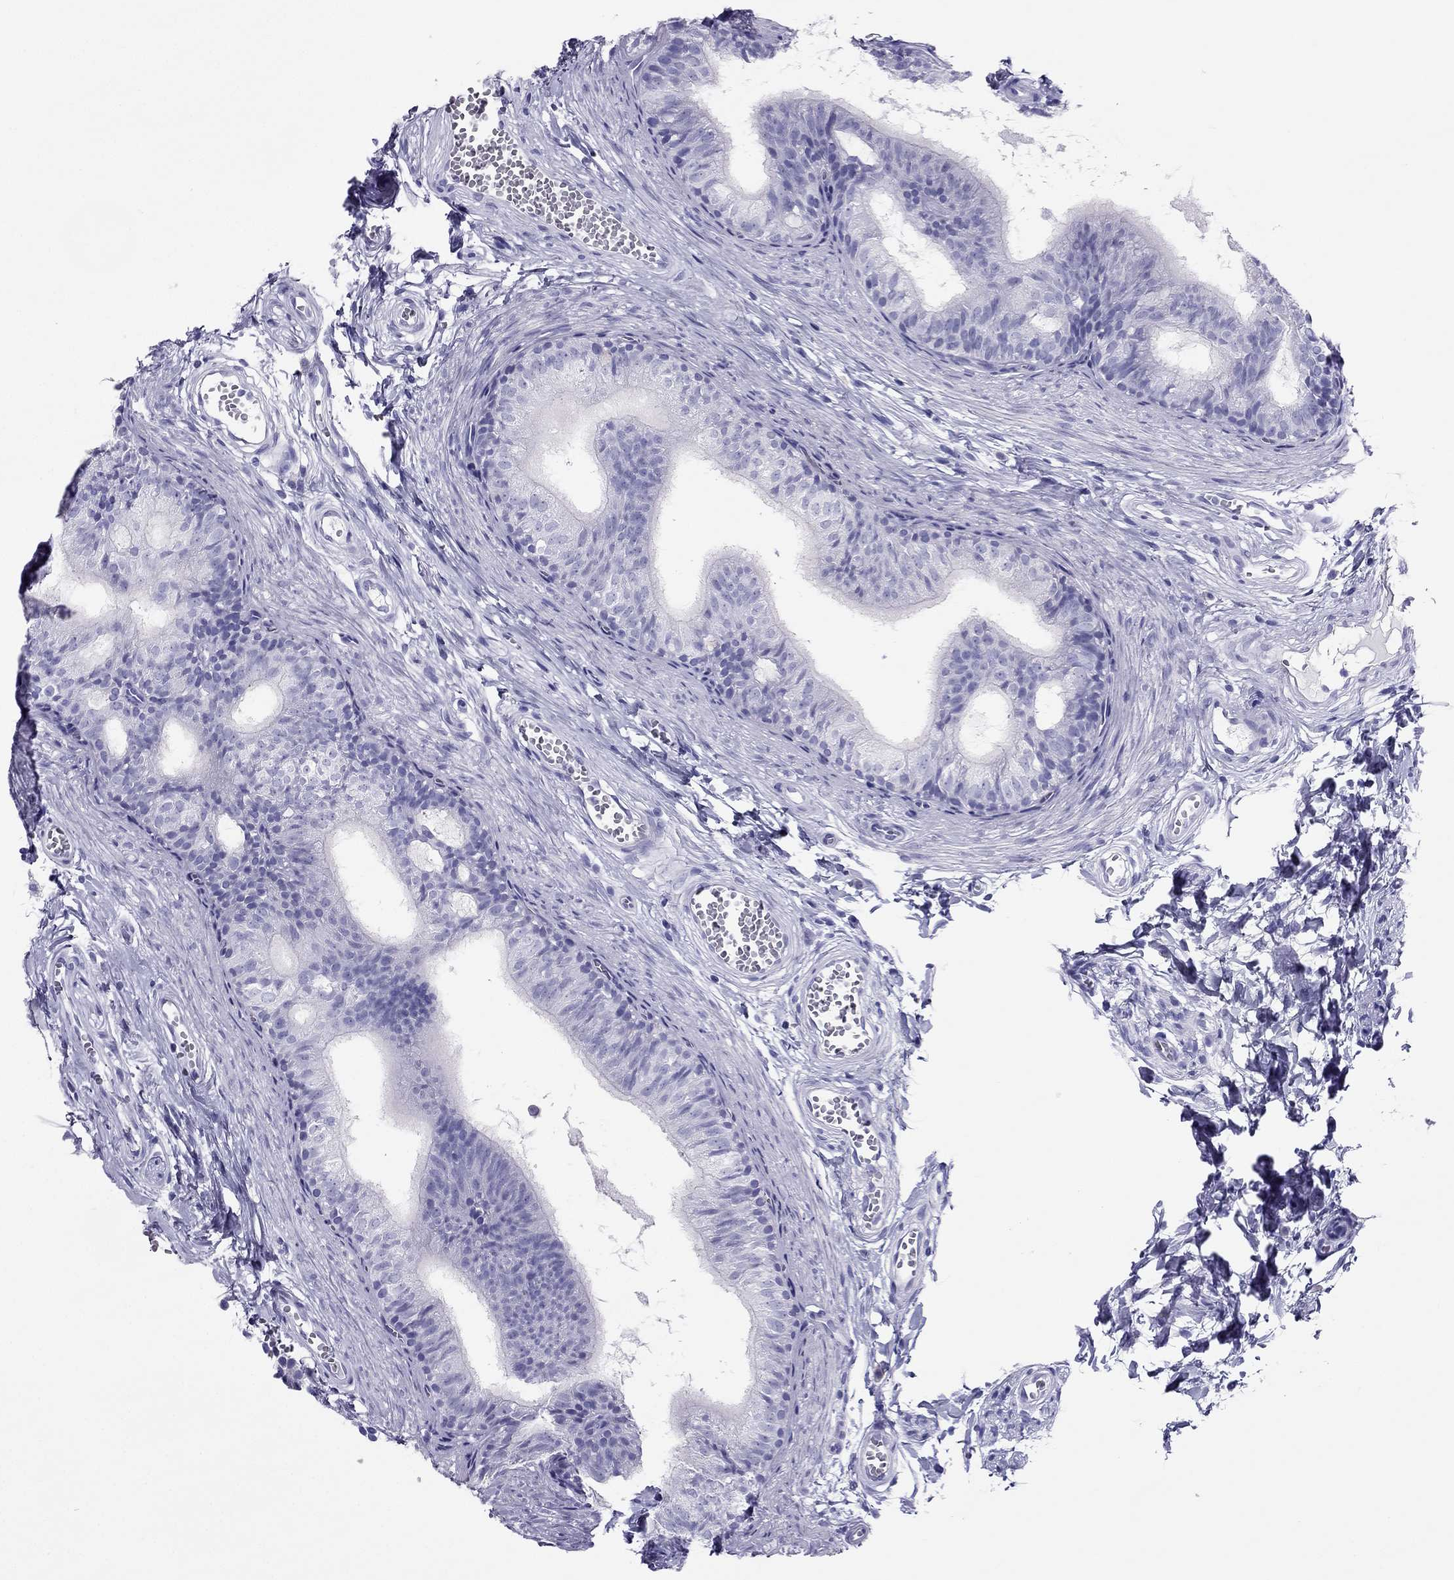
{"staining": {"intensity": "negative", "quantity": "none", "location": "none"}, "tissue": "epididymis", "cell_type": "Glandular cells", "image_type": "normal", "snomed": [{"axis": "morphology", "description": "Normal tissue, NOS"}, {"axis": "topography", "description": "Epididymis"}], "caption": "IHC of unremarkable human epididymis shows no staining in glandular cells.", "gene": "PDE6A", "patient": {"sex": "male", "age": 22}}